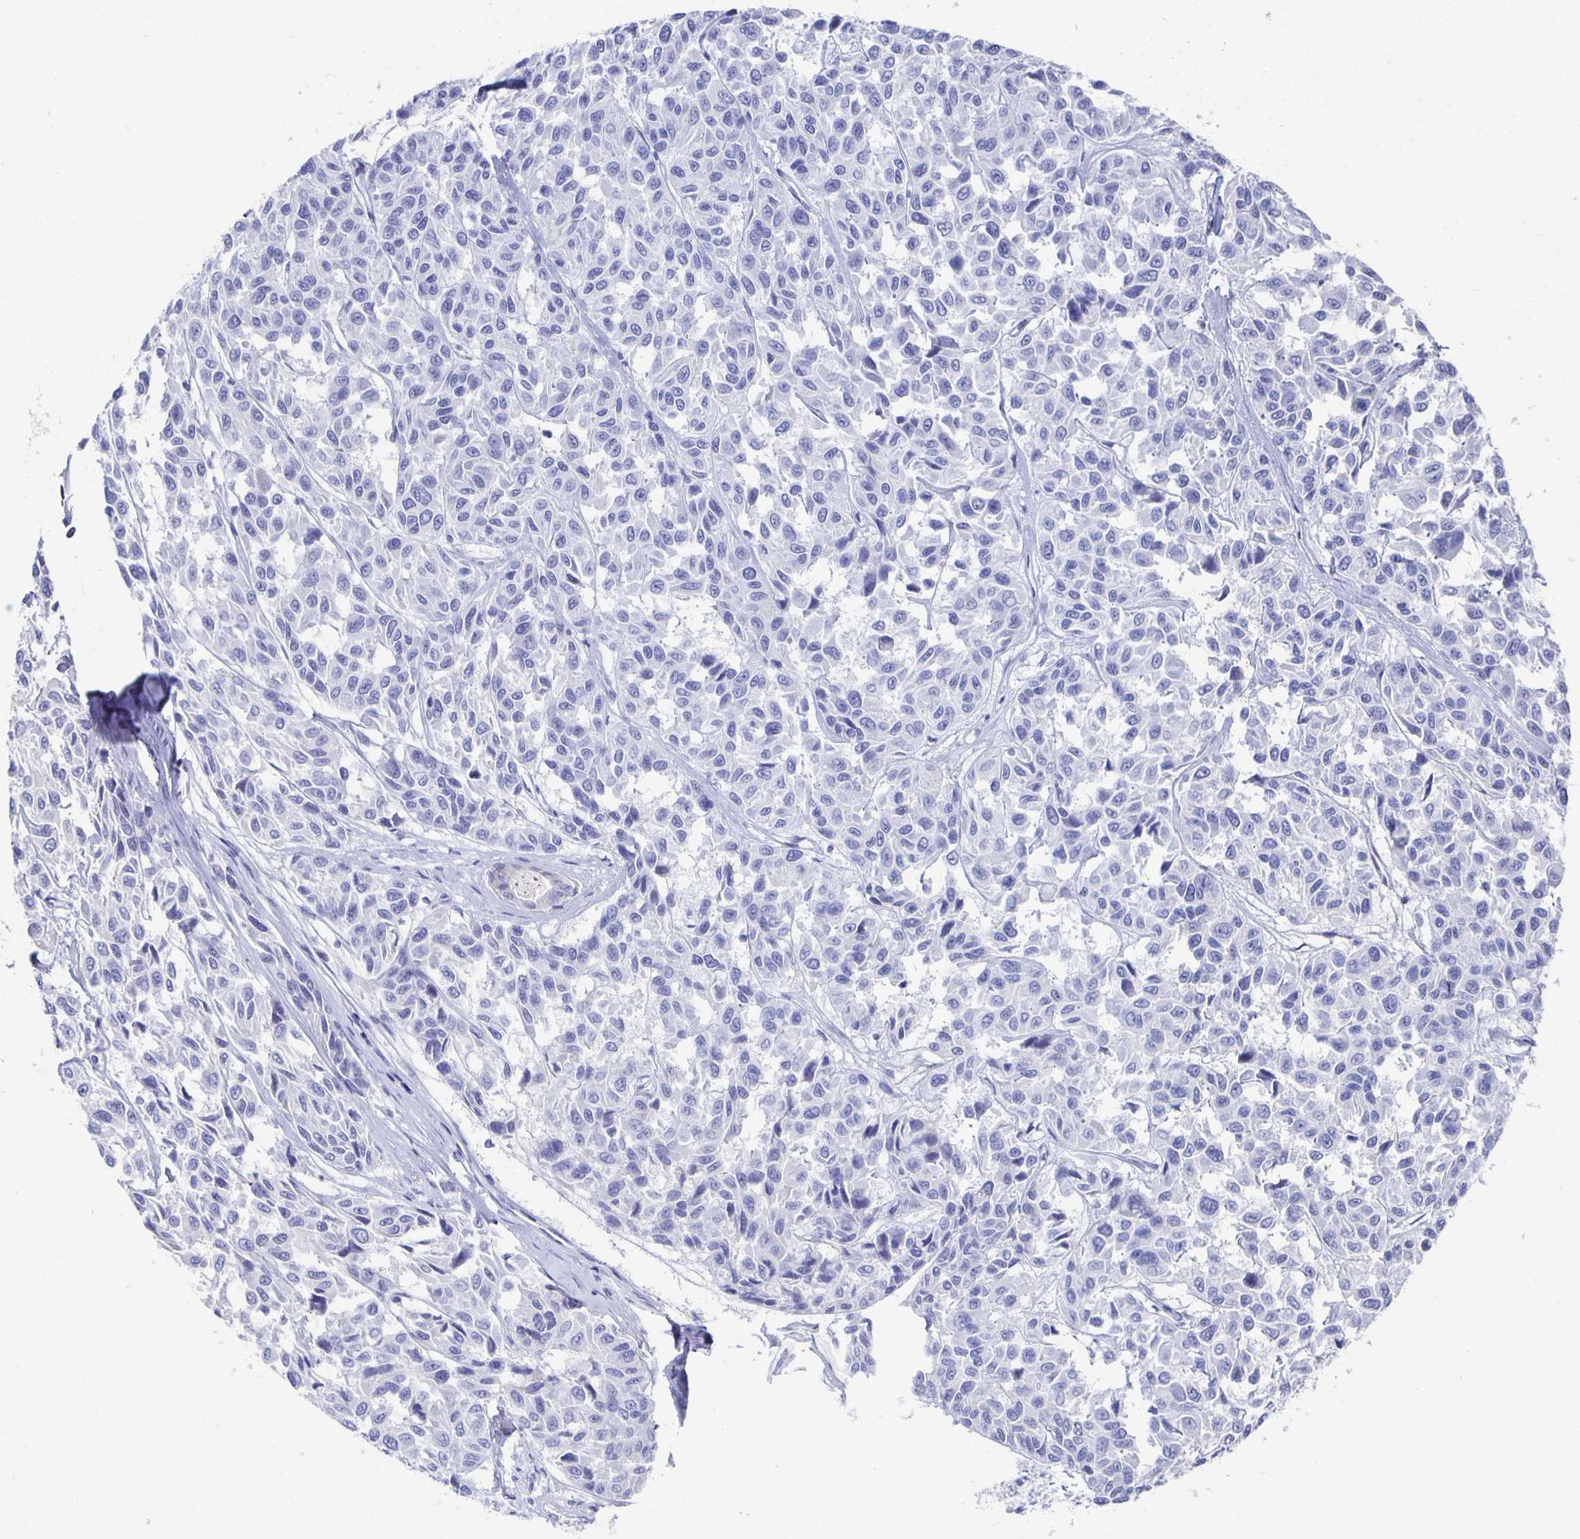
{"staining": {"intensity": "negative", "quantity": "none", "location": "none"}, "tissue": "melanoma", "cell_type": "Tumor cells", "image_type": "cancer", "snomed": [{"axis": "morphology", "description": "Malignant melanoma, NOS"}, {"axis": "topography", "description": "Skin"}], "caption": "This is a image of immunohistochemistry (IHC) staining of malignant melanoma, which shows no positivity in tumor cells. (DAB immunohistochemistry (IHC) visualized using brightfield microscopy, high magnification).", "gene": "PRDM7", "patient": {"sex": "female", "age": 66}}